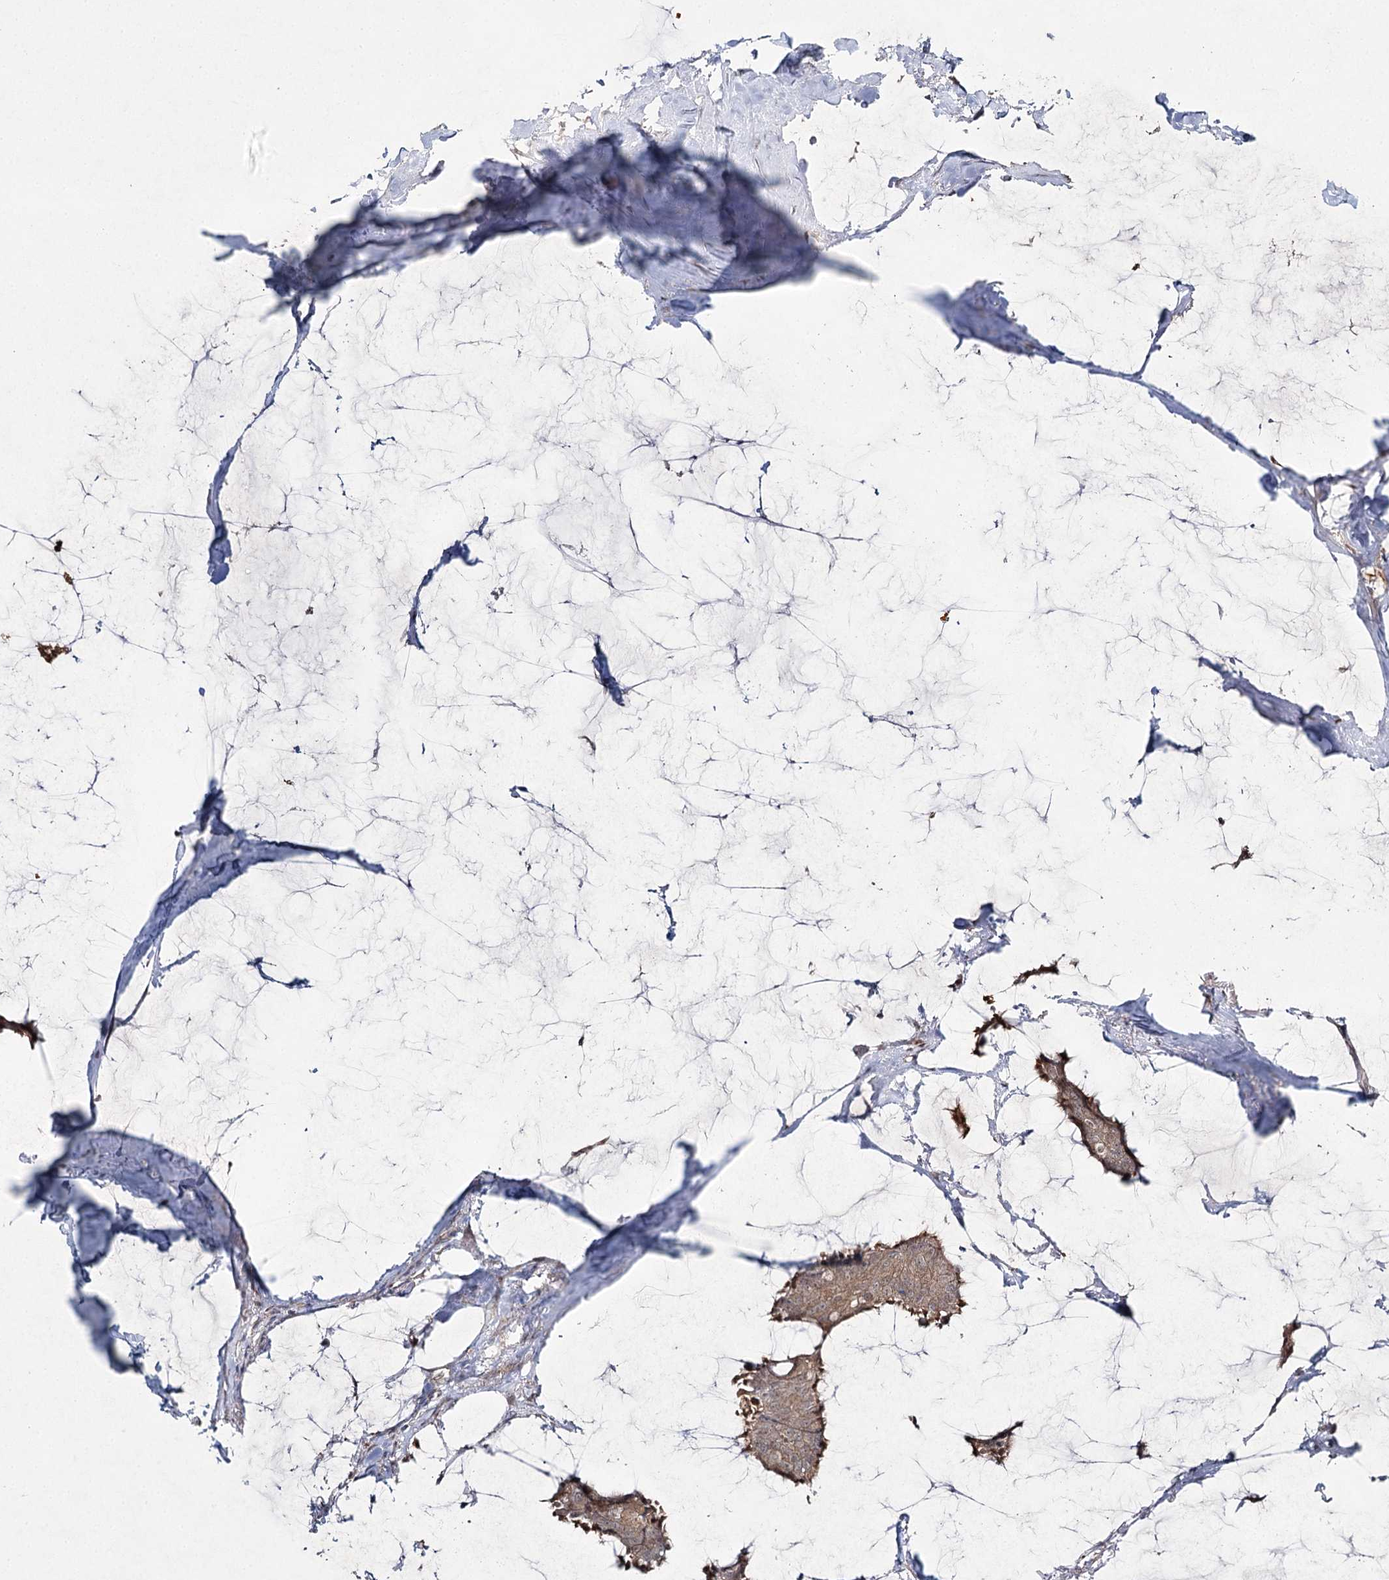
{"staining": {"intensity": "moderate", "quantity": ">75%", "location": "cytoplasmic/membranous"}, "tissue": "breast cancer", "cell_type": "Tumor cells", "image_type": "cancer", "snomed": [{"axis": "morphology", "description": "Duct carcinoma"}, {"axis": "topography", "description": "Breast"}], "caption": "This image displays immunohistochemistry staining of human breast invasive ductal carcinoma, with medium moderate cytoplasmic/membranous staining in about >75% of tumor cells.", "gene": "WDR44", "patient": {"sex": "female", "age": 93}}